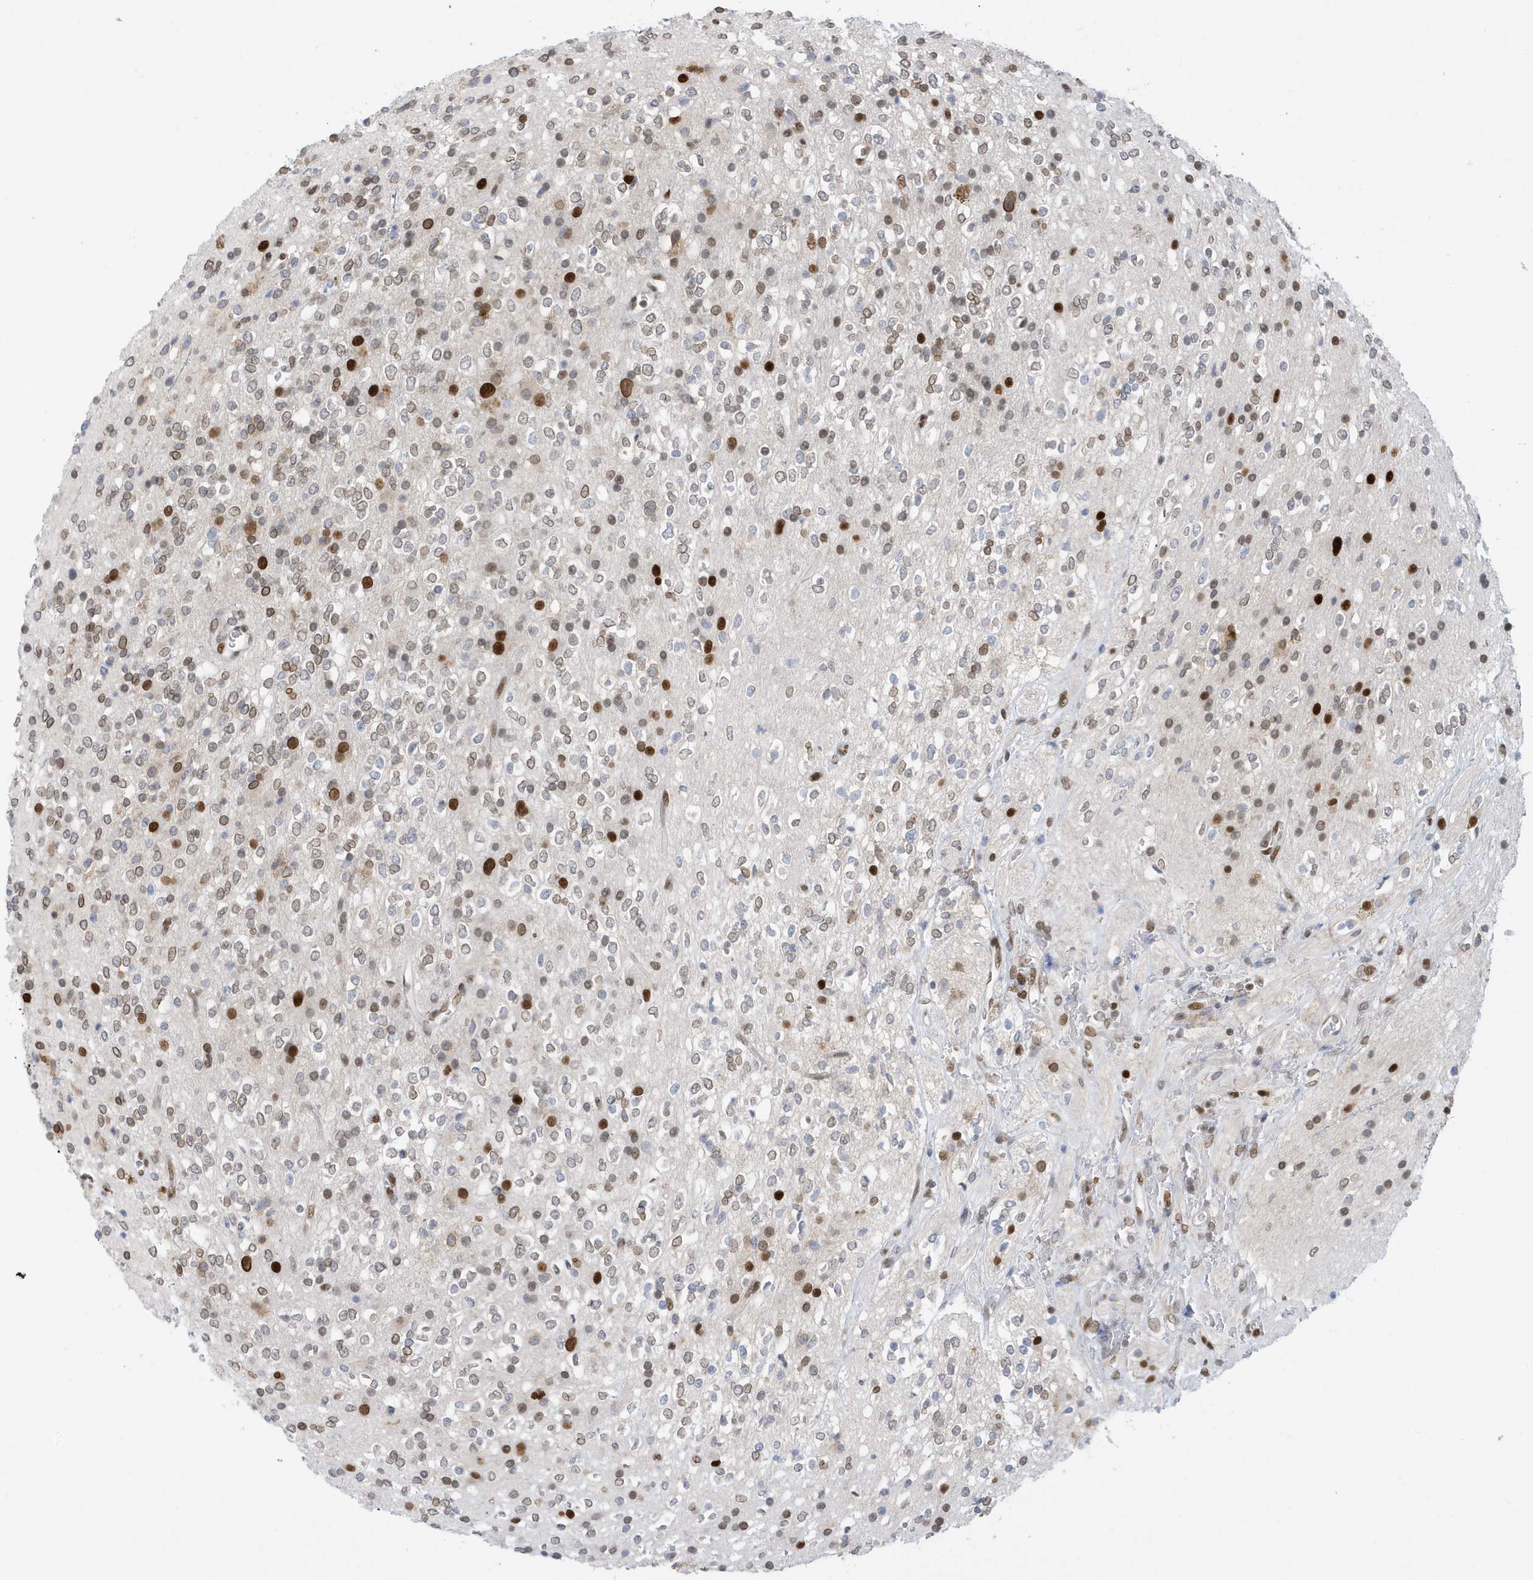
{"staining": {"intensity": "weak", "quantity": "25%-75%", "location": "cytoplasmic/membranous,nuclear"}, "tissue": "glioma", "cell_type": "Tumor cells", "image_type": "cancer", "snomed": [{"axis": "morphology", "description": "Glioma, malignant, High grade"}, {"axis": "topography", "description": "Brain"}], "caption": "Tumor cells demonstrate low levels of weak cytoplasmic/membranous and nuclear staining in about 25%-75% of cells in human glioma.", "gene": "PCYT1A", "patient": {"sex": "male", "age": 34}}